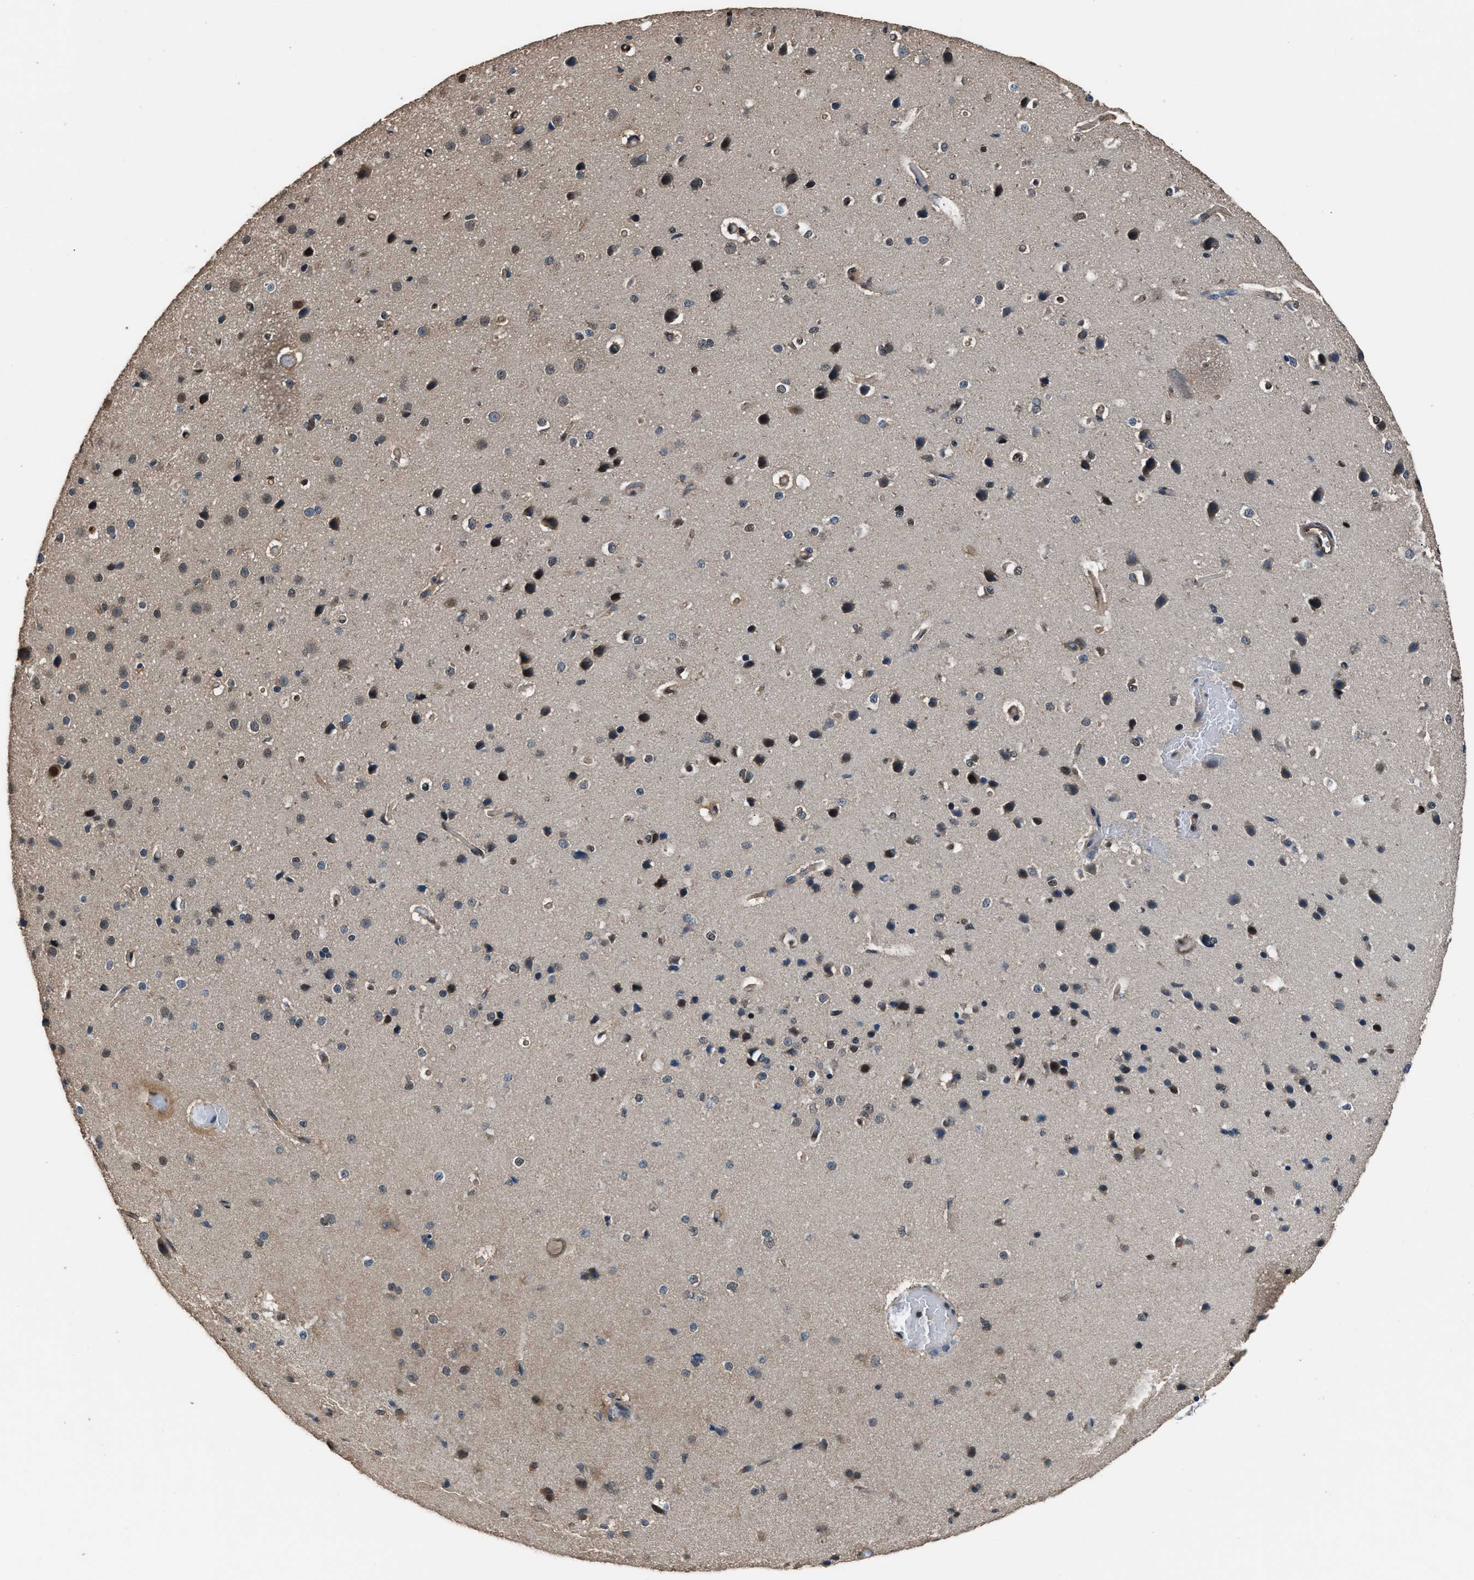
{"staining": {"intensity": "moderate", "quantity": "25%-75%", "location": "cytoplasmic/membranous"}, "tissue": "cerebral cortex", "cell_type": "Endothelial cells", "image_type": "normal", "snomed": [{"axis": "morphology", "description": "Normal tissue, NOS"}, {"axis": "morphology", "description": "Developmental malformation"}, {"axis": "topography", "description": "Cerebral cortex"}], "caption": "About 25%-75% of endothelial cells in normal human cerebral cortex display moderate cytoplasmic/membranous protein expression as visualized by brown immunohistochemical staining.", "gene": "DFFA", "patient": {"sex": "female", "age": 30}}